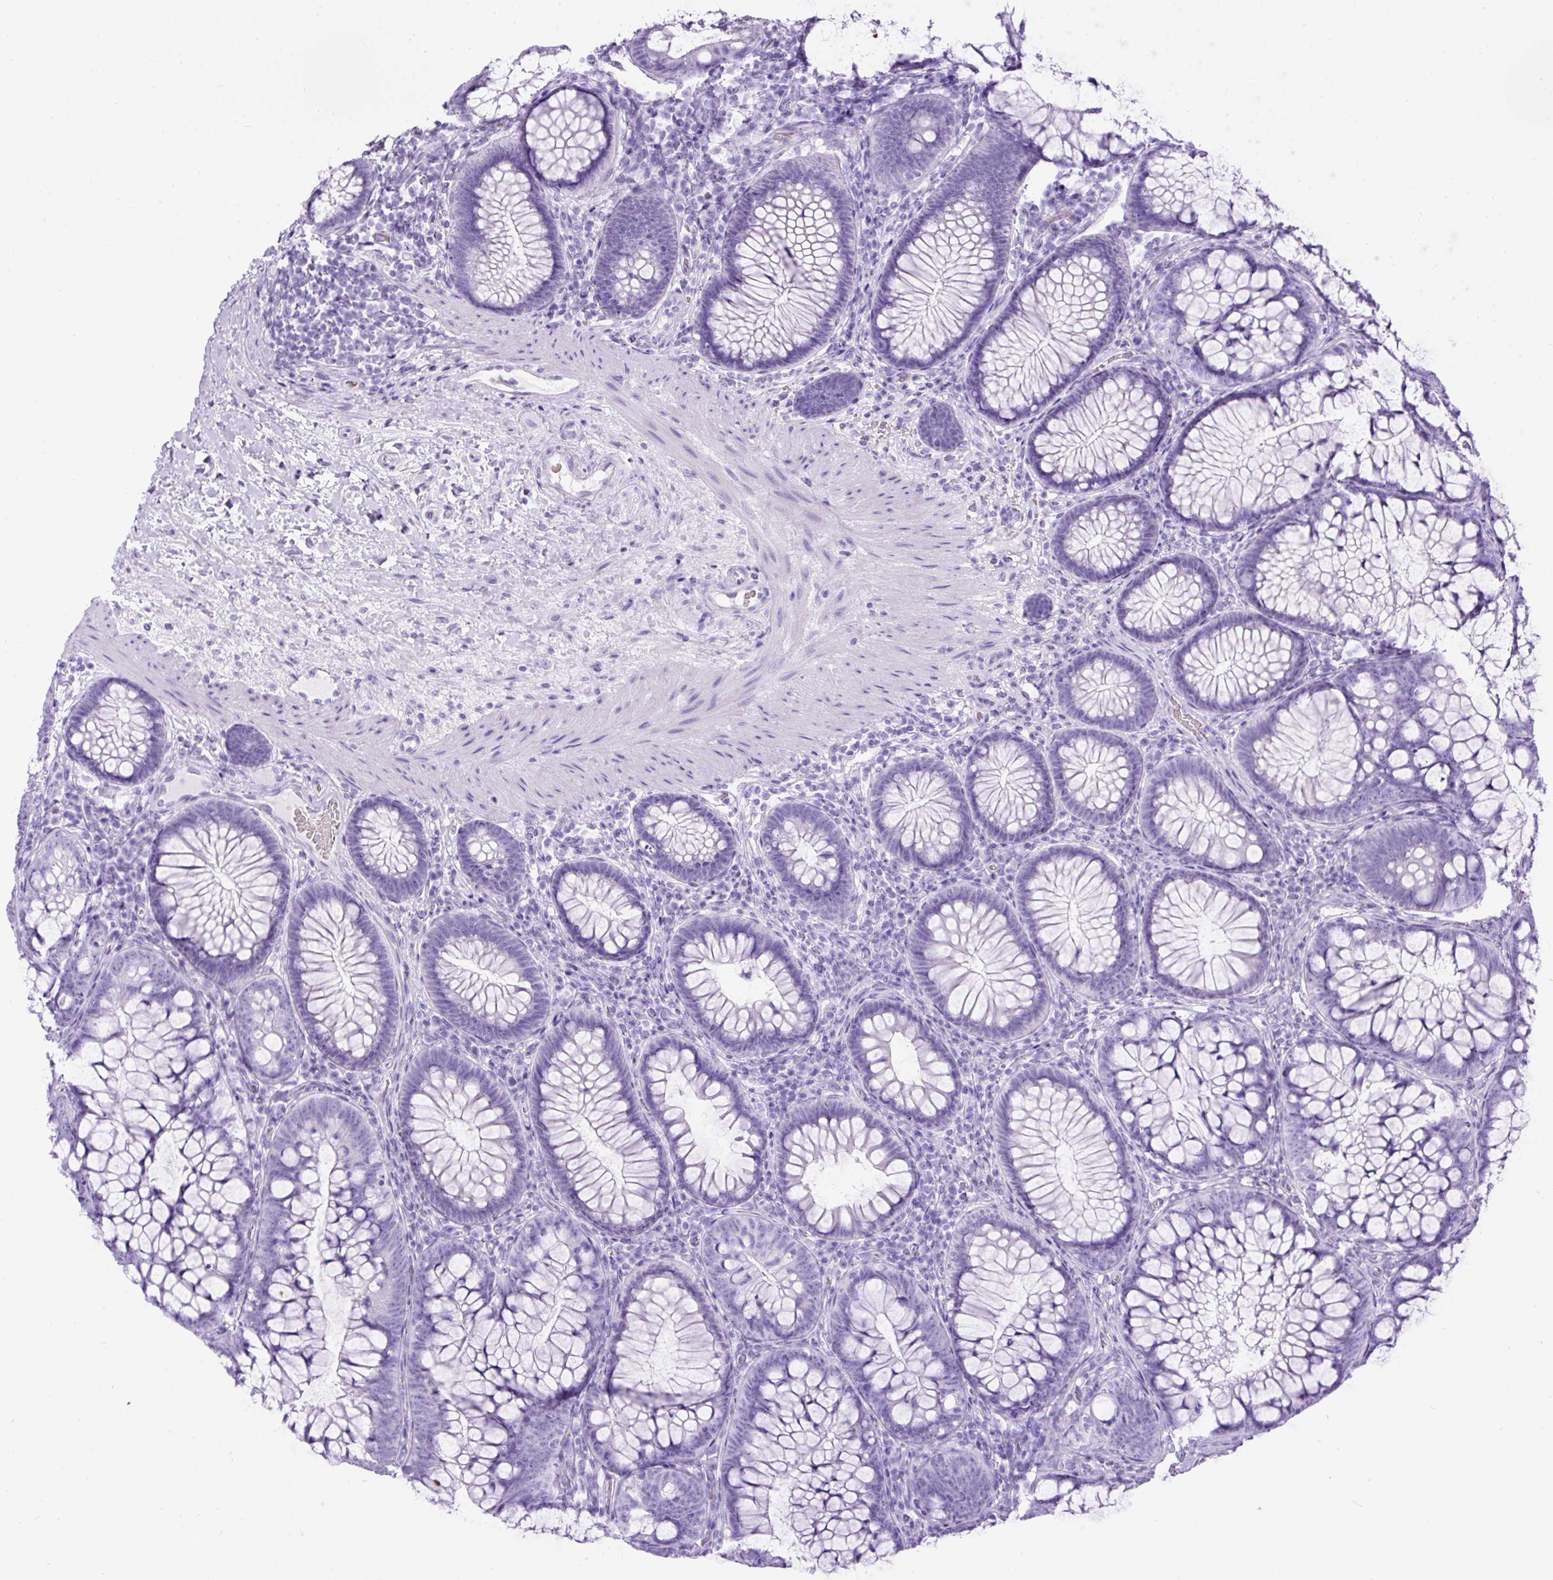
{"staining": {"intensity": "negative", "quantity": "none", "location": "none"}, "tissue": "colon", "cell_type": "Endothelial cells", "image_type": "normal", "snomed": [{"axis": "morphology", "description": "Normal tissue, NOS"}, {"axis": "morphology", "description": "Adenoma, NOS"}, {"axis": "topography", "description": "Soft tissue"}, {"axis": "topography", "description": "Colon"}], "caption": "The IHC image has no significant expression in endothelial cells of colon.", "gene": "CEL", "patient": {"sex": "male", "age": 47}}